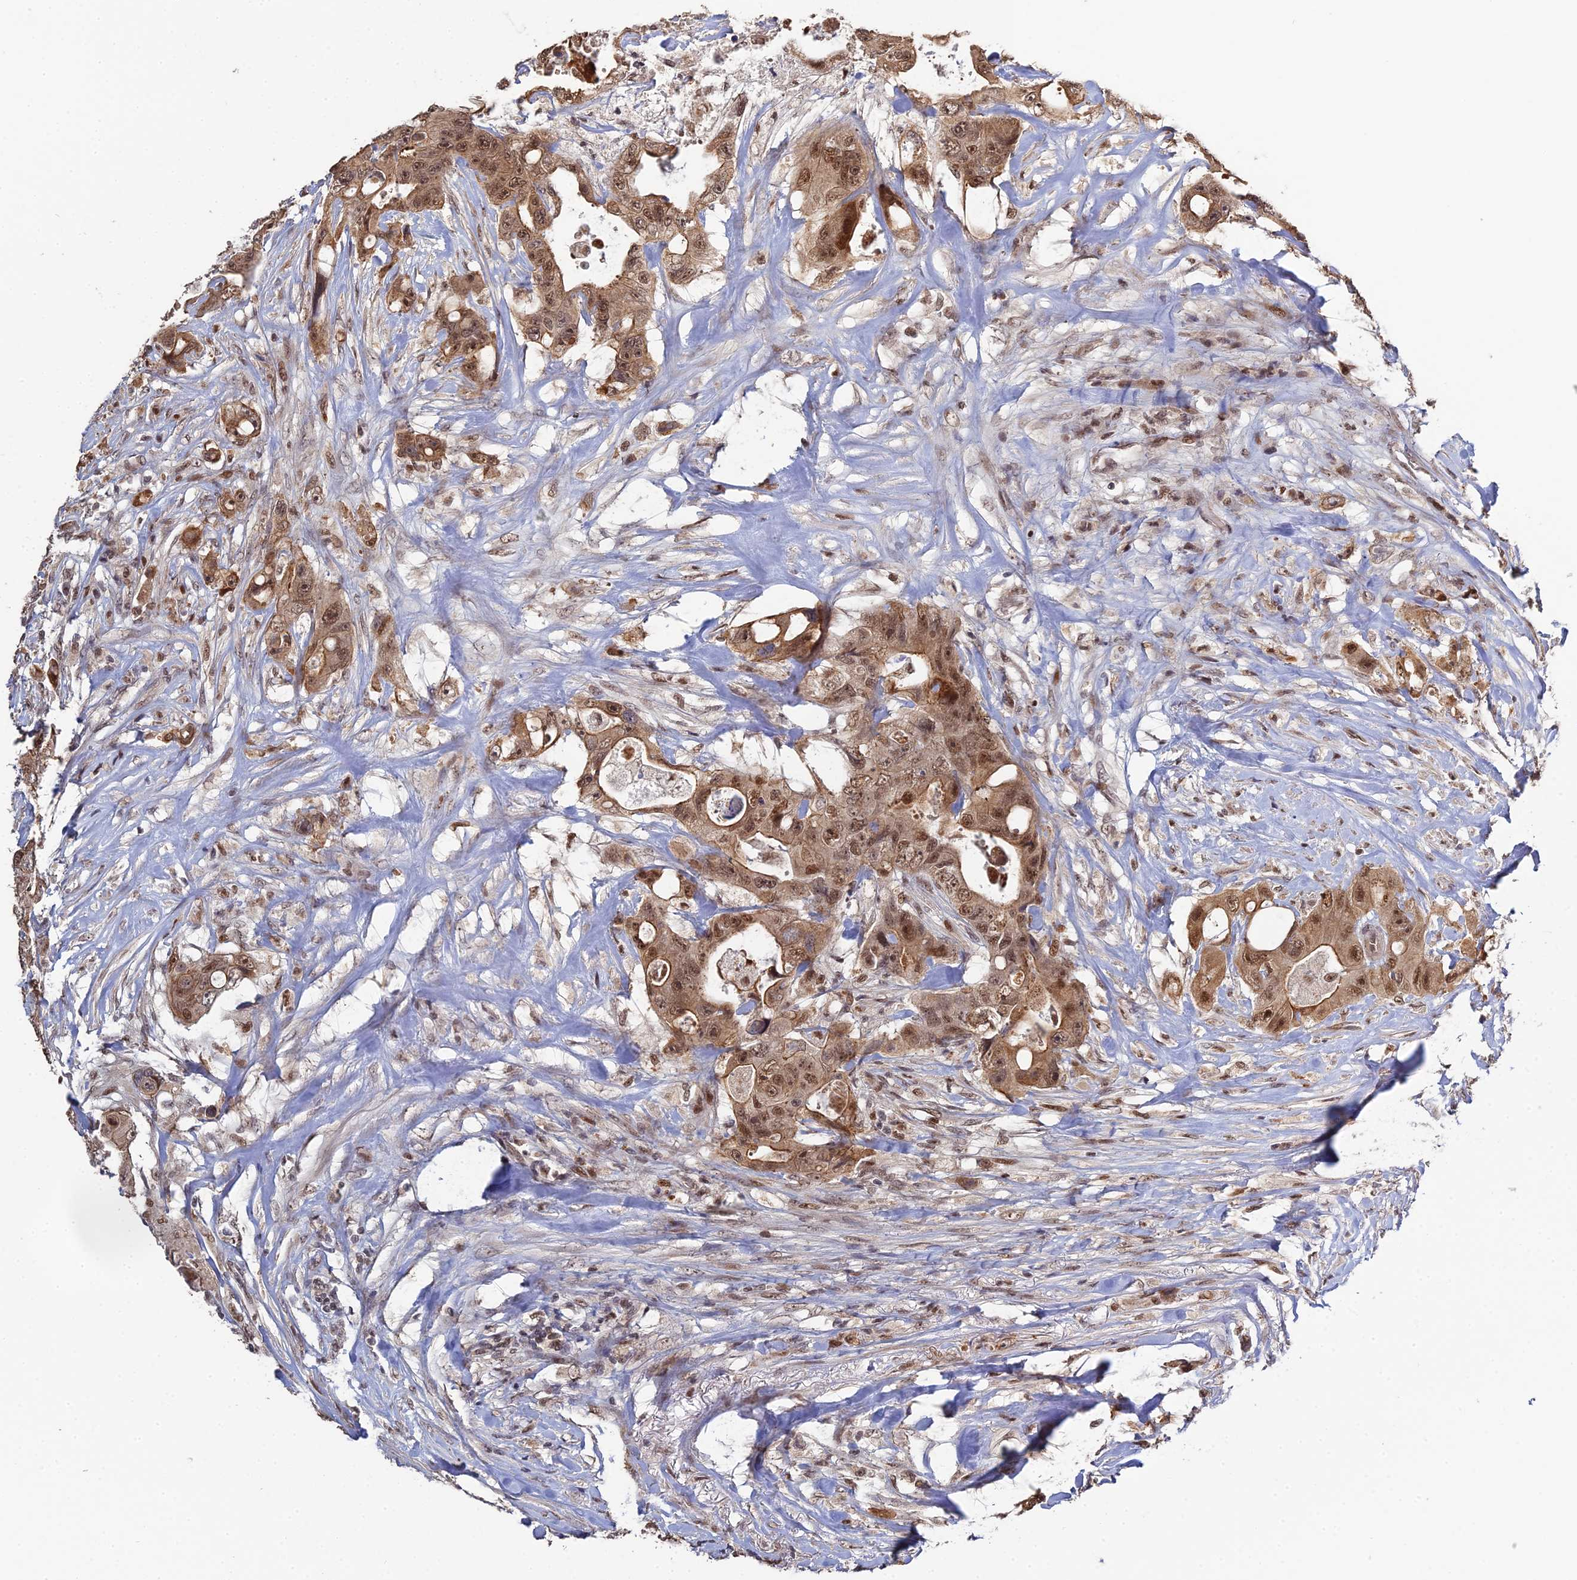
{"staining": {"intensity": "moderate", "quantity": ">75%", "location": "cytoplasmic/membranous,nuclear"}, "tissue": "colorectal cancer", "cell_type": "Tumor cells", "image_type": "cancer", "snomed": [{"axis": "morphology", "description": "Adenocarcinoma, NOS"}, {"axis": "topography", "description": "Colon"}], "caption": "Colorectal adenocarcinoma stained with a protein marker shows moderate staining in tumor cells.", "gene": "ERCC5", "patient": {"sex": "female", "age": 46}}